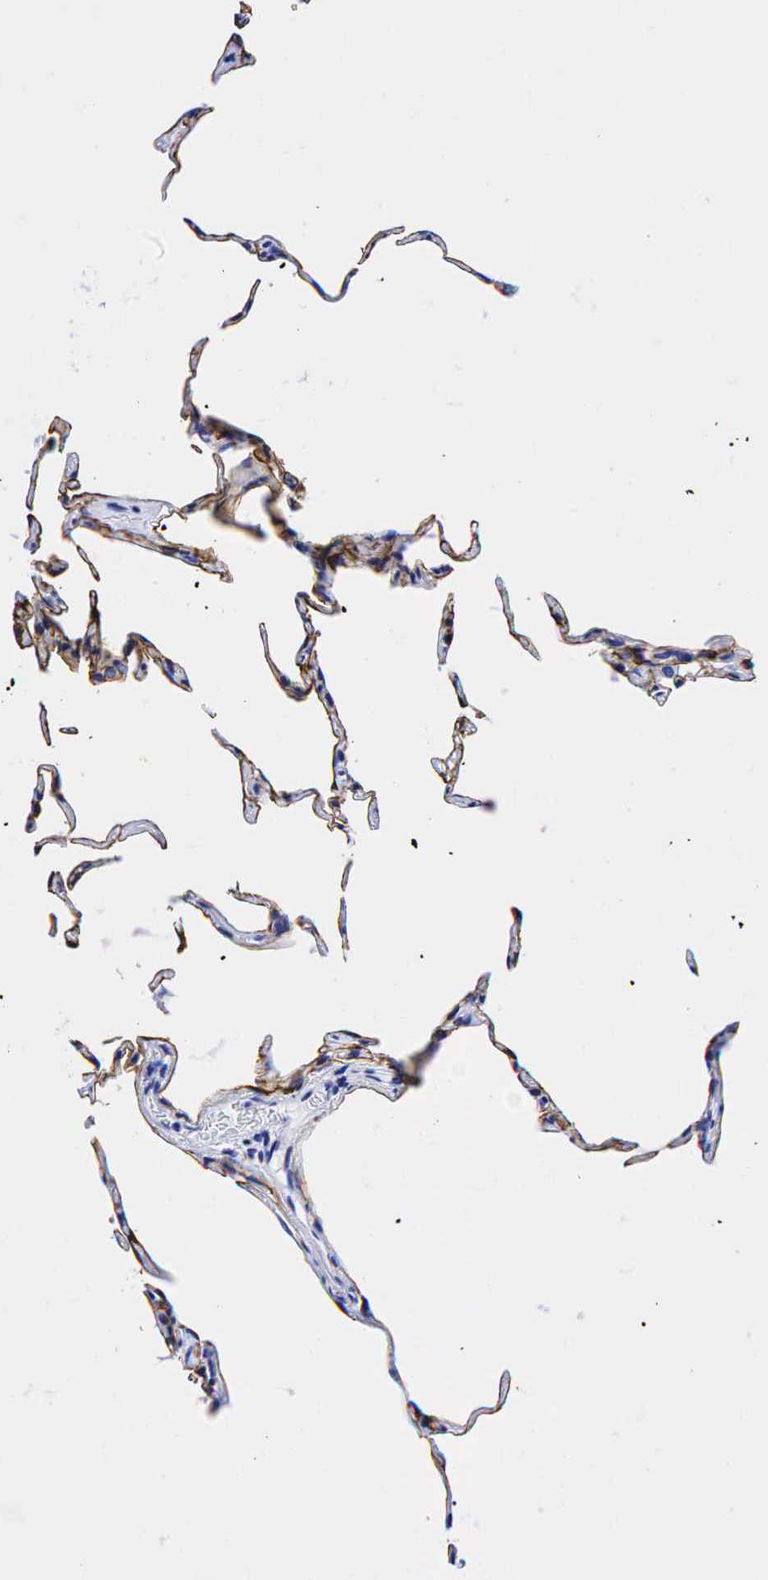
{"staining": {"intensity": "strong", "quantity": ">75%", "location": "cytoplasmic/membranous"}, "tissue": "lung", "cell_type": "Alveolar cells", "image_type": "normal", "snomed": [{"axis": "morphology", "description": "Normal tissue, NOS"}, {"axis": "topography", "description": "Lung"}], "caption": "Immunohistochemistry staining of benign lung, which shows high levels of strong cytoplasmic/membranous positivity in approximately >75% of alveolar cells indicating strong cytoplasmic/membranous protein expression. The staining was performed using DAB (3,3'-diaminobenzidine) (brown) for protein detection and nuclei were counterstained in hematoxylin (blue).", "gene": "KRT19", "patient": {"sex": "female", "age": 75}}